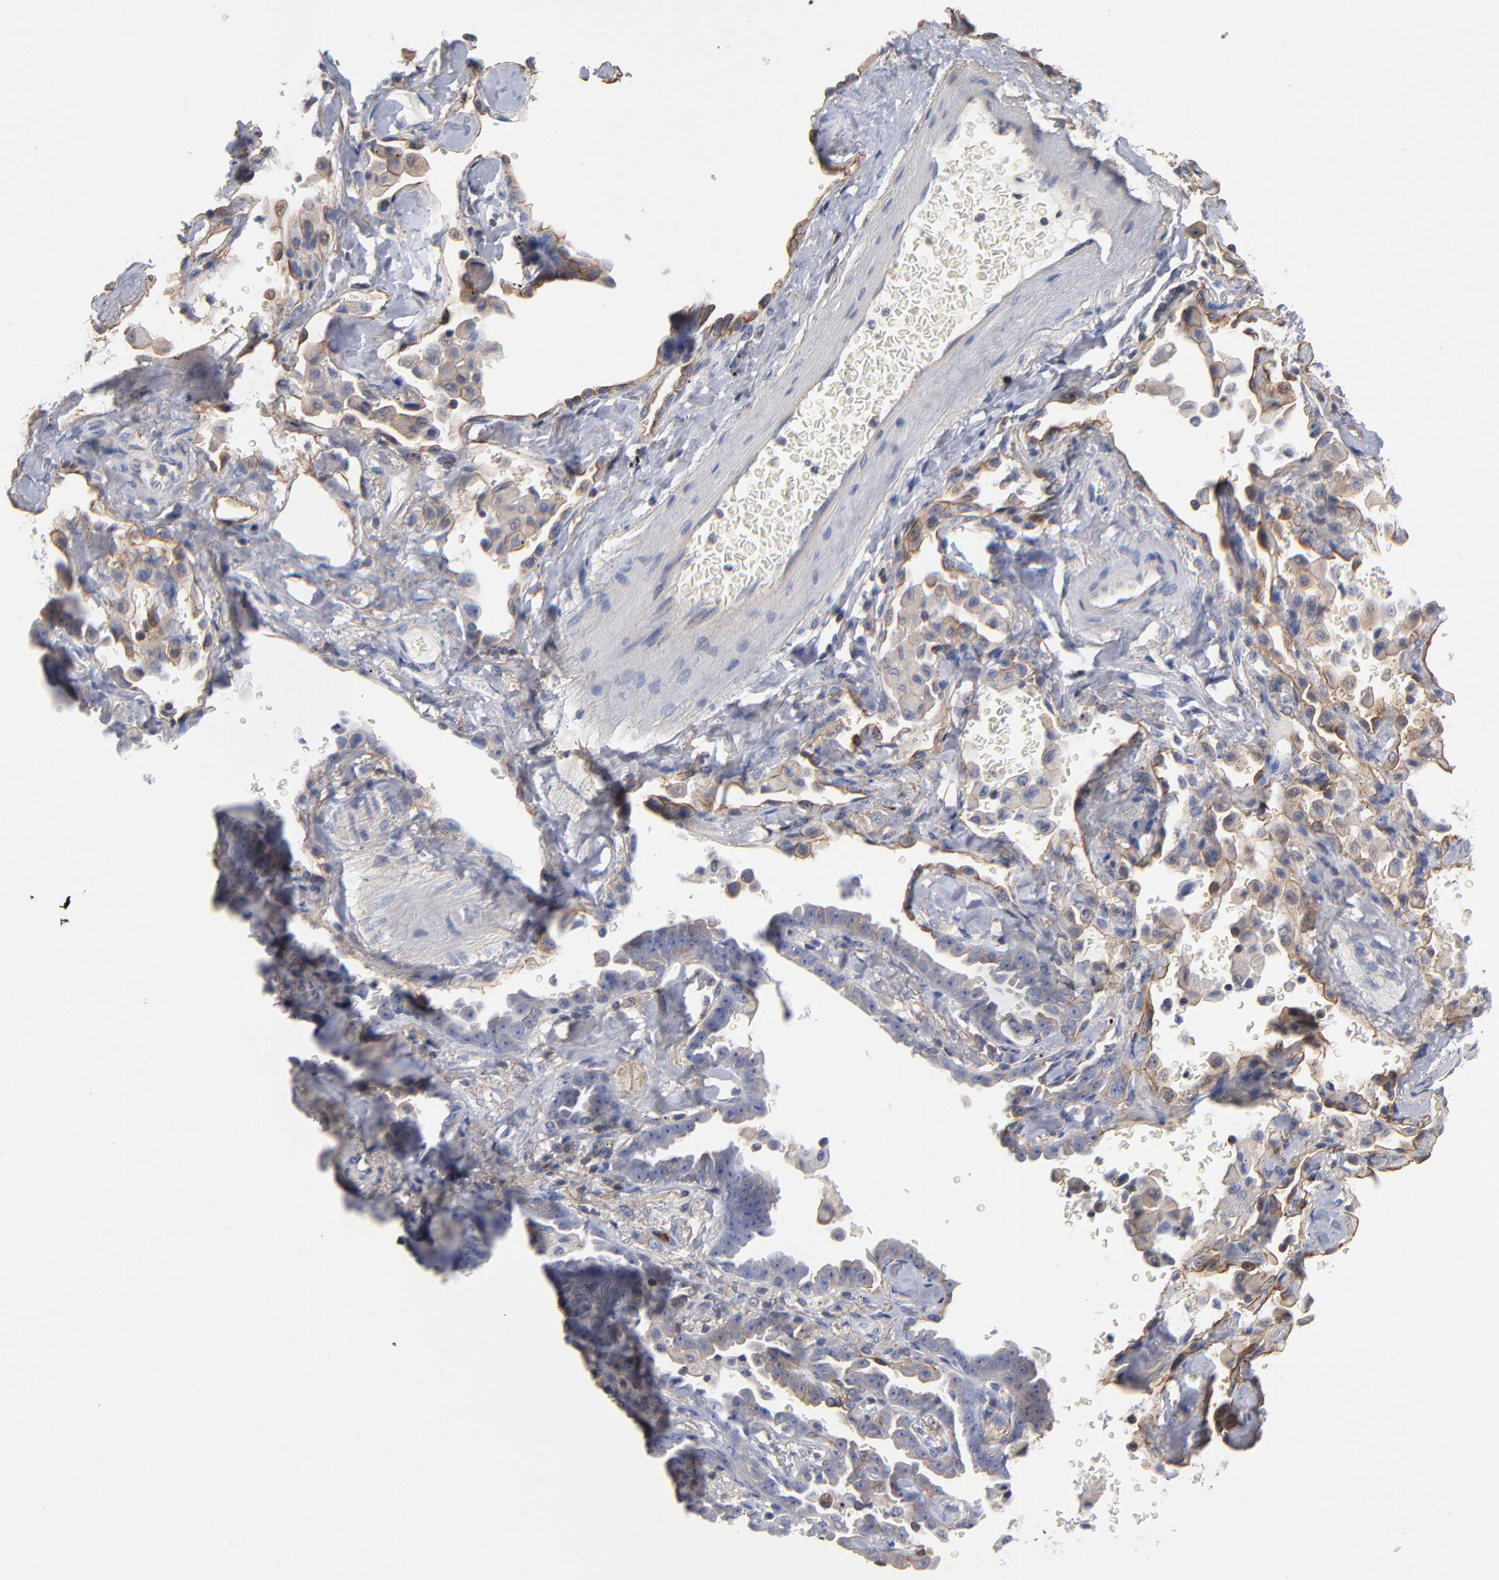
{"staining": {"intensity": "weak", "quantity": ">75%", "location": "cytoplasmic/membranous"}, "tissue": "lung cancer", "cell_type": "Tumor cells", "image_type": "cancer", "snomed": [{"axis": "morphology", "description": "Adenocarcinoma, NOS"}, {"axis": "topography", "description": "Lung"}], "caption": "Human lung adenocarcinoma stained for a protein (brown) reveals weak cytoplasmic/membranous positive staining in about >75% of tumor cells.", "gene": "PDLIM2", "patient": {"sex": "female", "age": 64}}